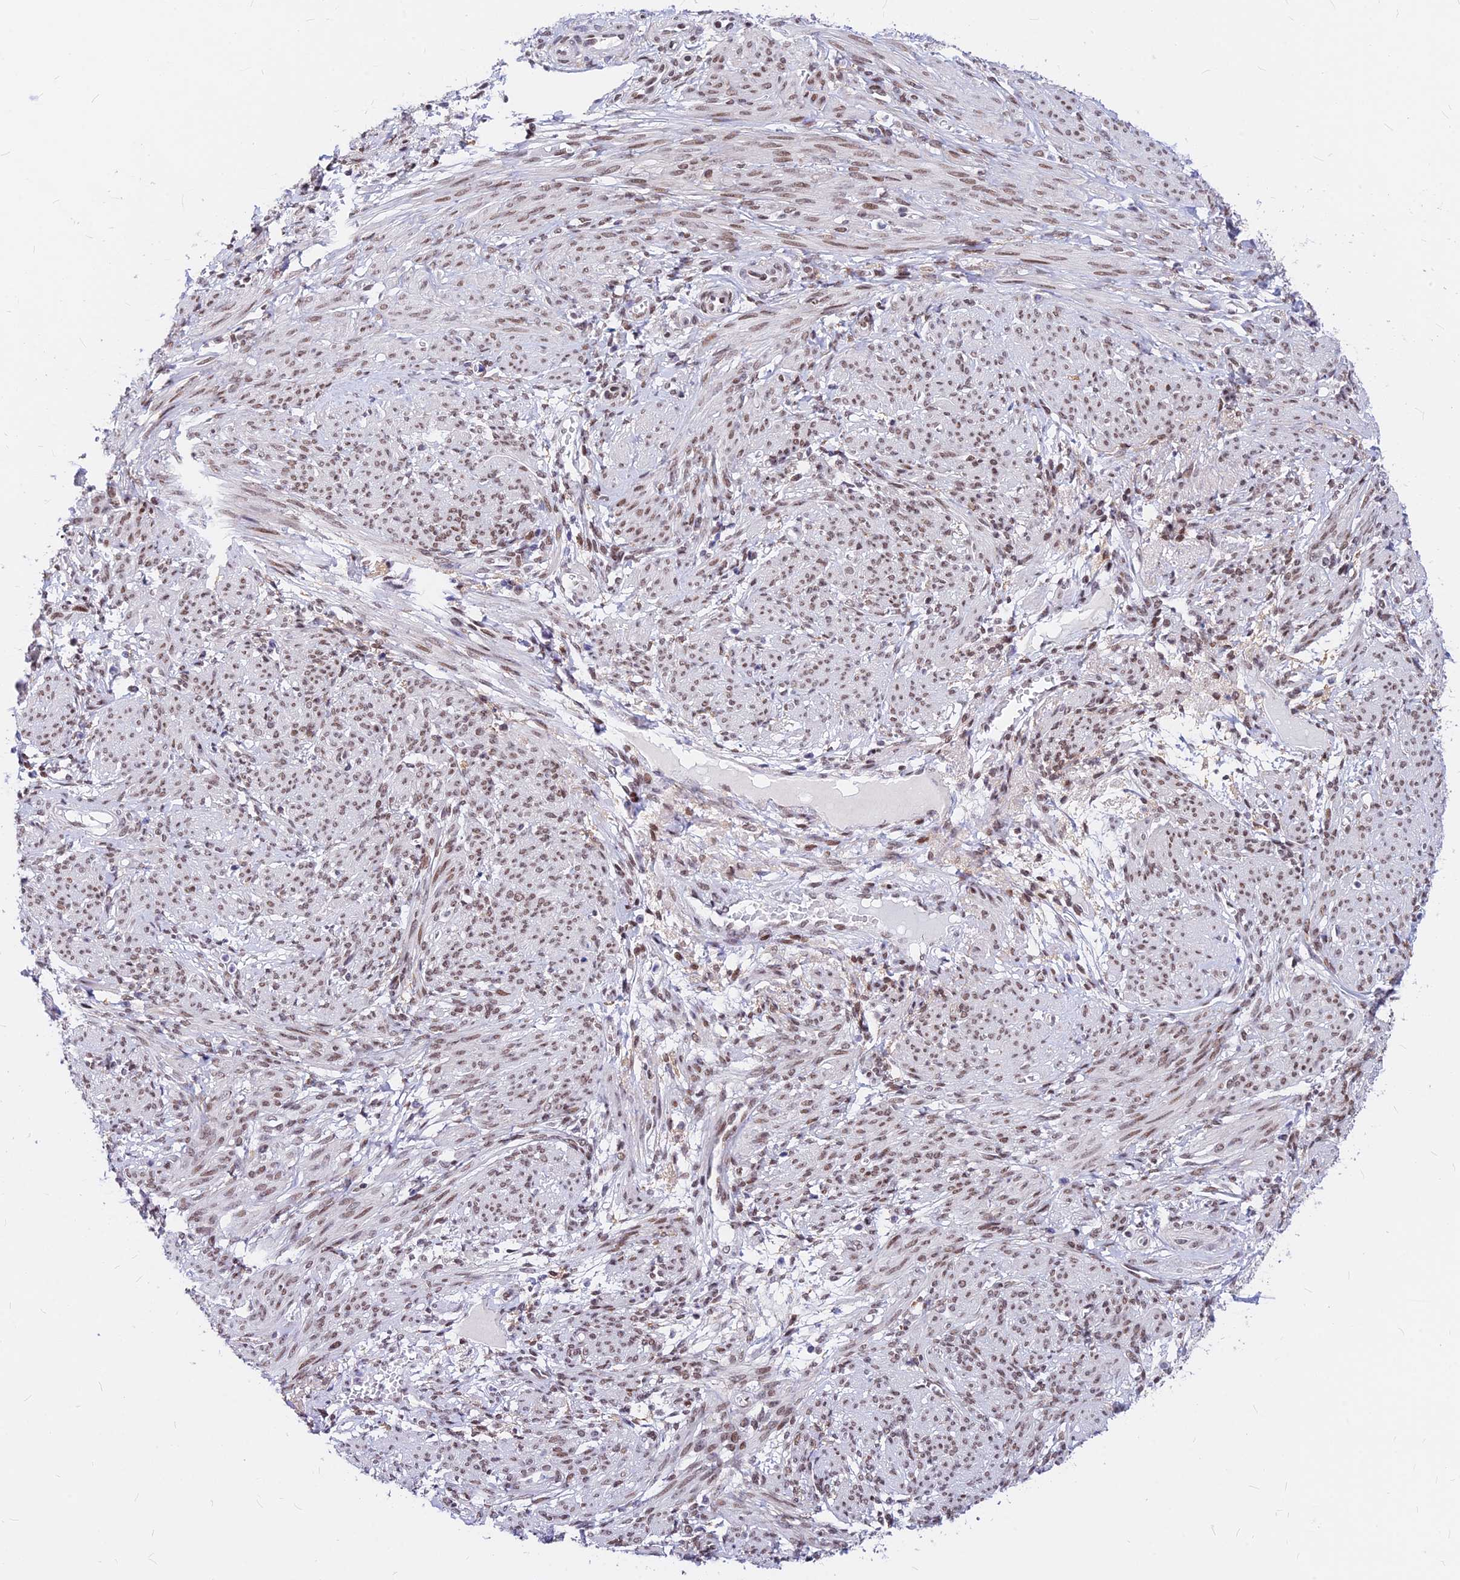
{"staining": {"intensity": "moderate", "quantity": "25%-75%", "location": "nuclear"}, "tissue": "smooth muscle", "cell_type": "Smooth muscle cells", "image_type": "normal", "snomed": [{"axis": "morphology", "description": "Normal tissue, NOS"}, {"axis": "topography", "description": "Smooth muscle"}], "caption": "Immunohistochemistry of unremarkable human smooth muscle displays medium levels of moderate nuclear positivity in approximately 25%-75% of smooth muscle cells.", "gene": "KCTD13", "patient": {"sex": "female", "age": 39}}